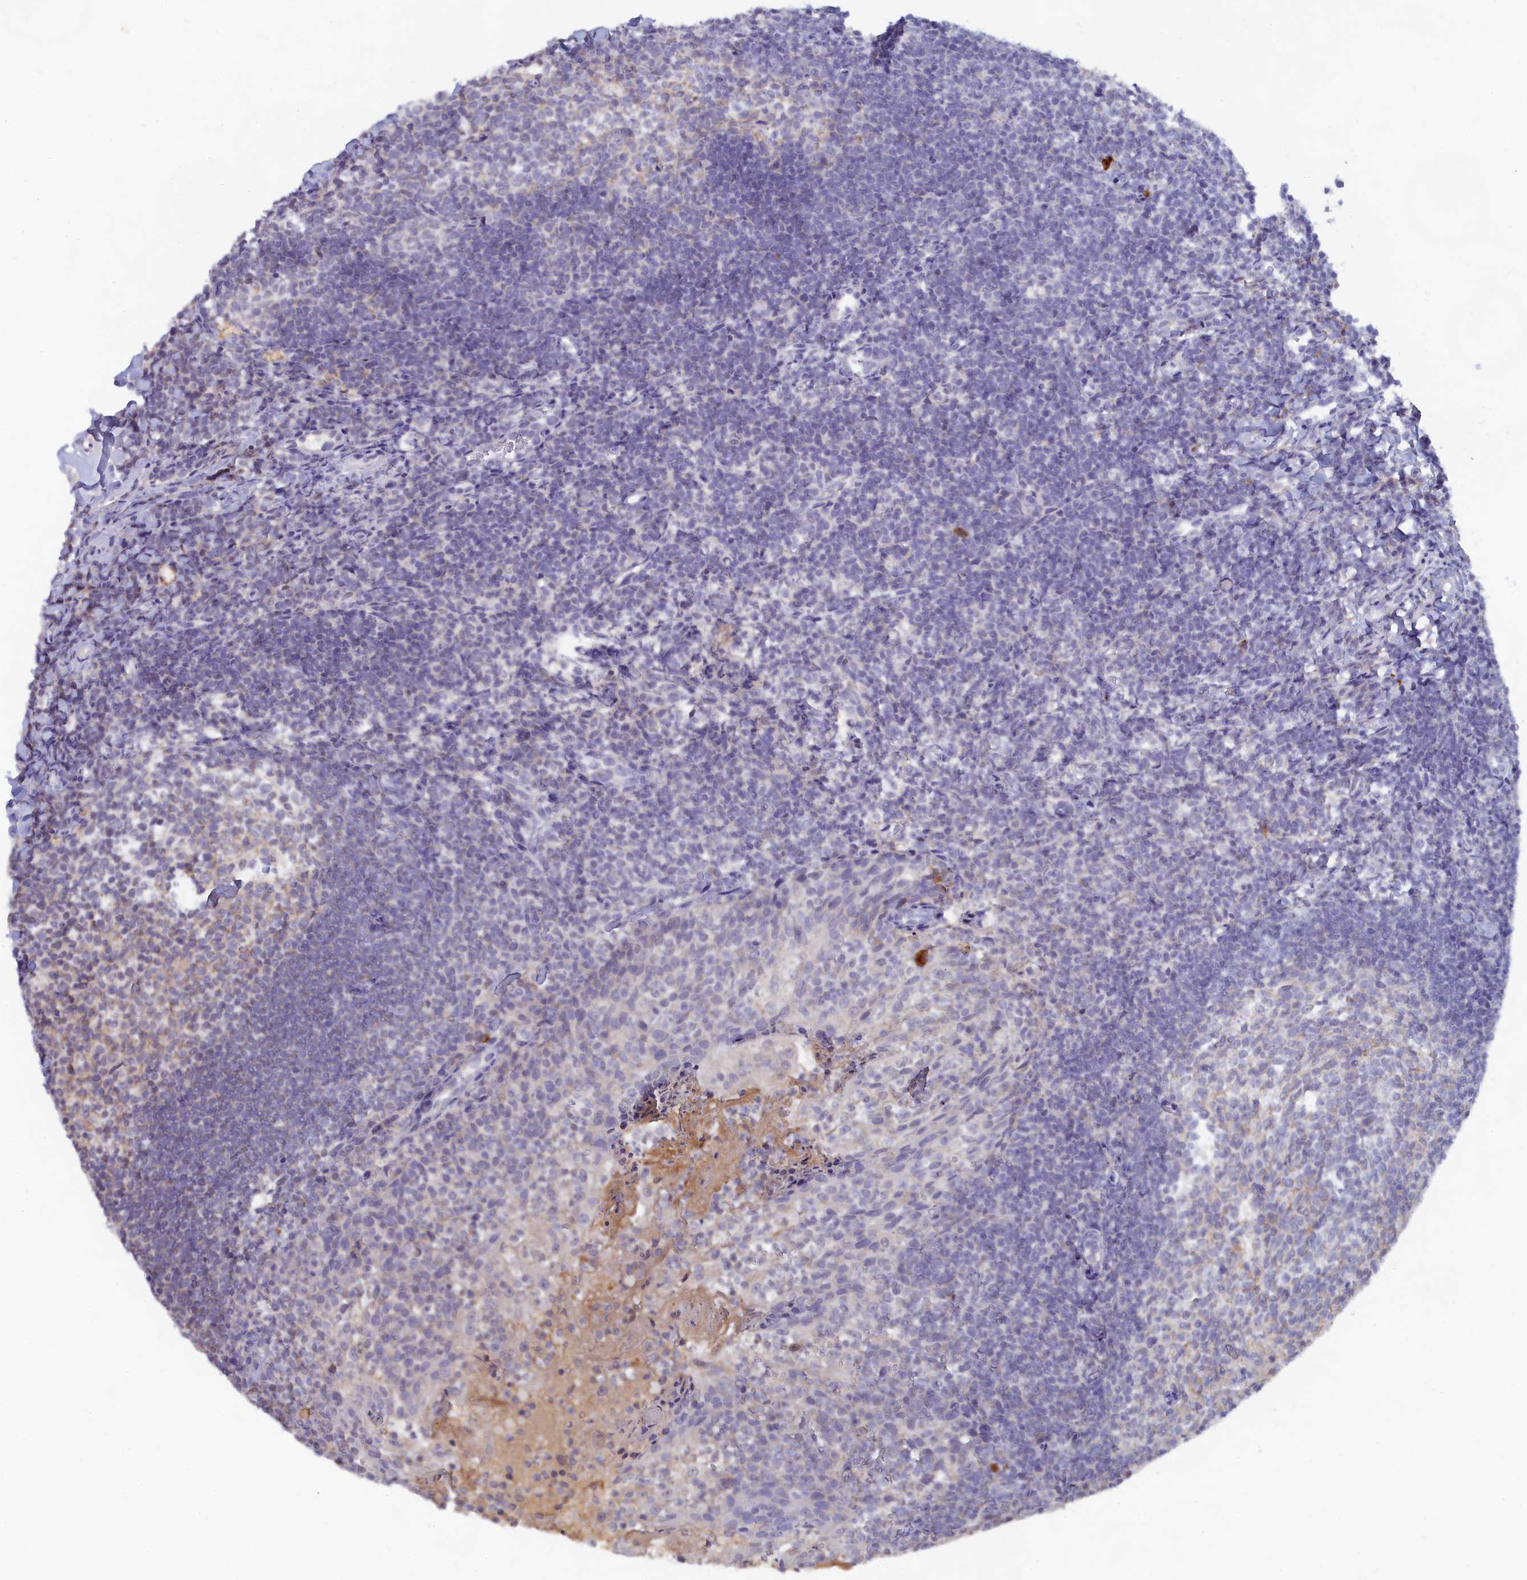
{"staining": {"intensity": "weak", "quantity": "<25%", "location": "cytoplasmic/membranous"}, "tissue": "tonsil", "cell_type": "Germinal center cells", "image_type": "normal", "snomed": [{"axis": "morphology", "description": "Normal tissue, NOS"}, {"axis": "topography", "description": "Tonsil"}], "caption": "The photomicrograph demonstrates no significant expression in germinal center cells of tonsil.", "gene": "LRIF1", "patient": {"sex": "female", "age": 10}}